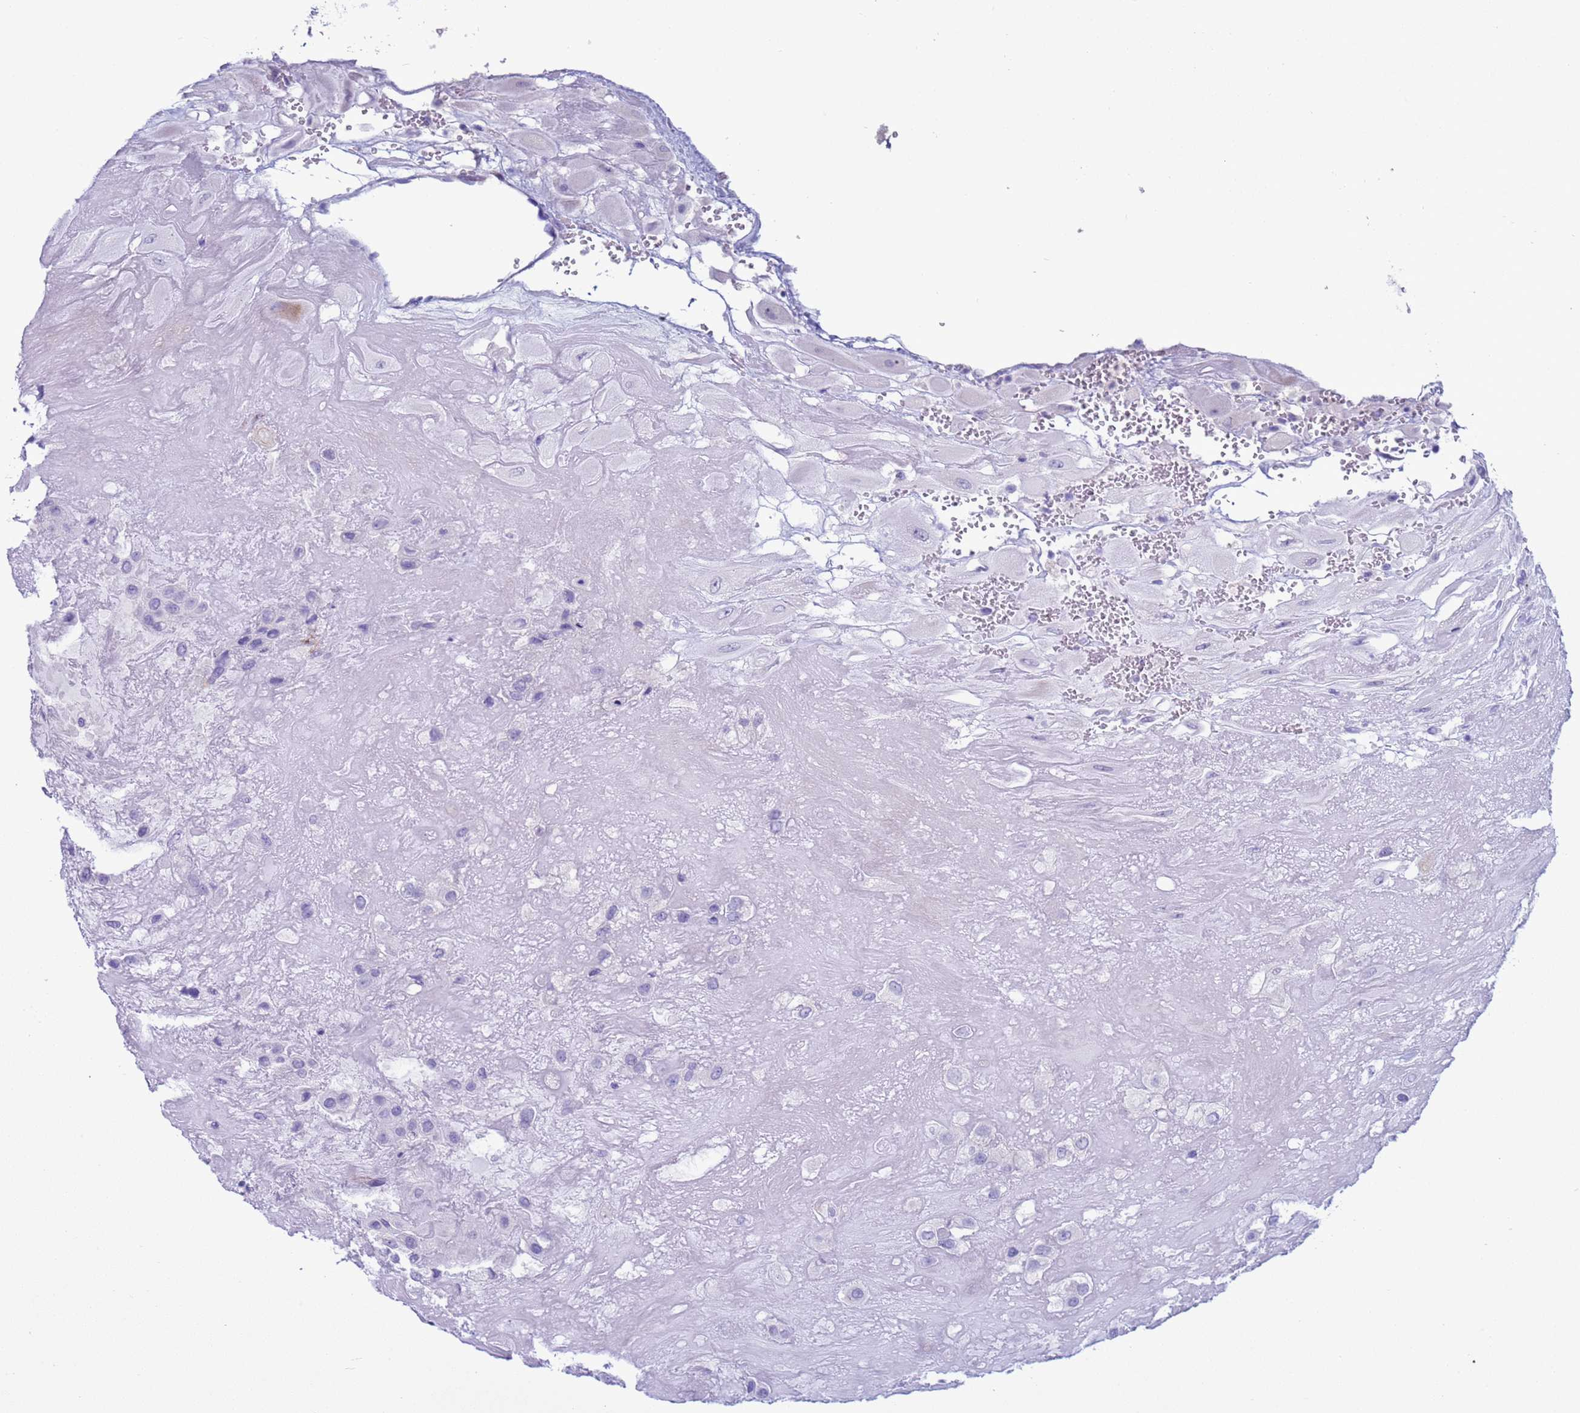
{"staining": {"intensity": "negative", "quantity": "none", "location": "none"}, "tissue": "placenta", "cell_type": "Decidual cells", "image_type": "normal", "snomed": [{"axis": "morphology", "description": "Normal tissue, NOS"}, {"axis": "topography", "description": "Placenta"}], "caption": "Immunohistochemistry (IHC) of normal human placenta displays no expression in decidual cells. (Brightfield microscopy of DAB (3,3'-diaminobenzidine) immunohistochemistry (IHC) at high magnification).", "gene": "CST1", "patient": {"sex": "female", "age": 32}}